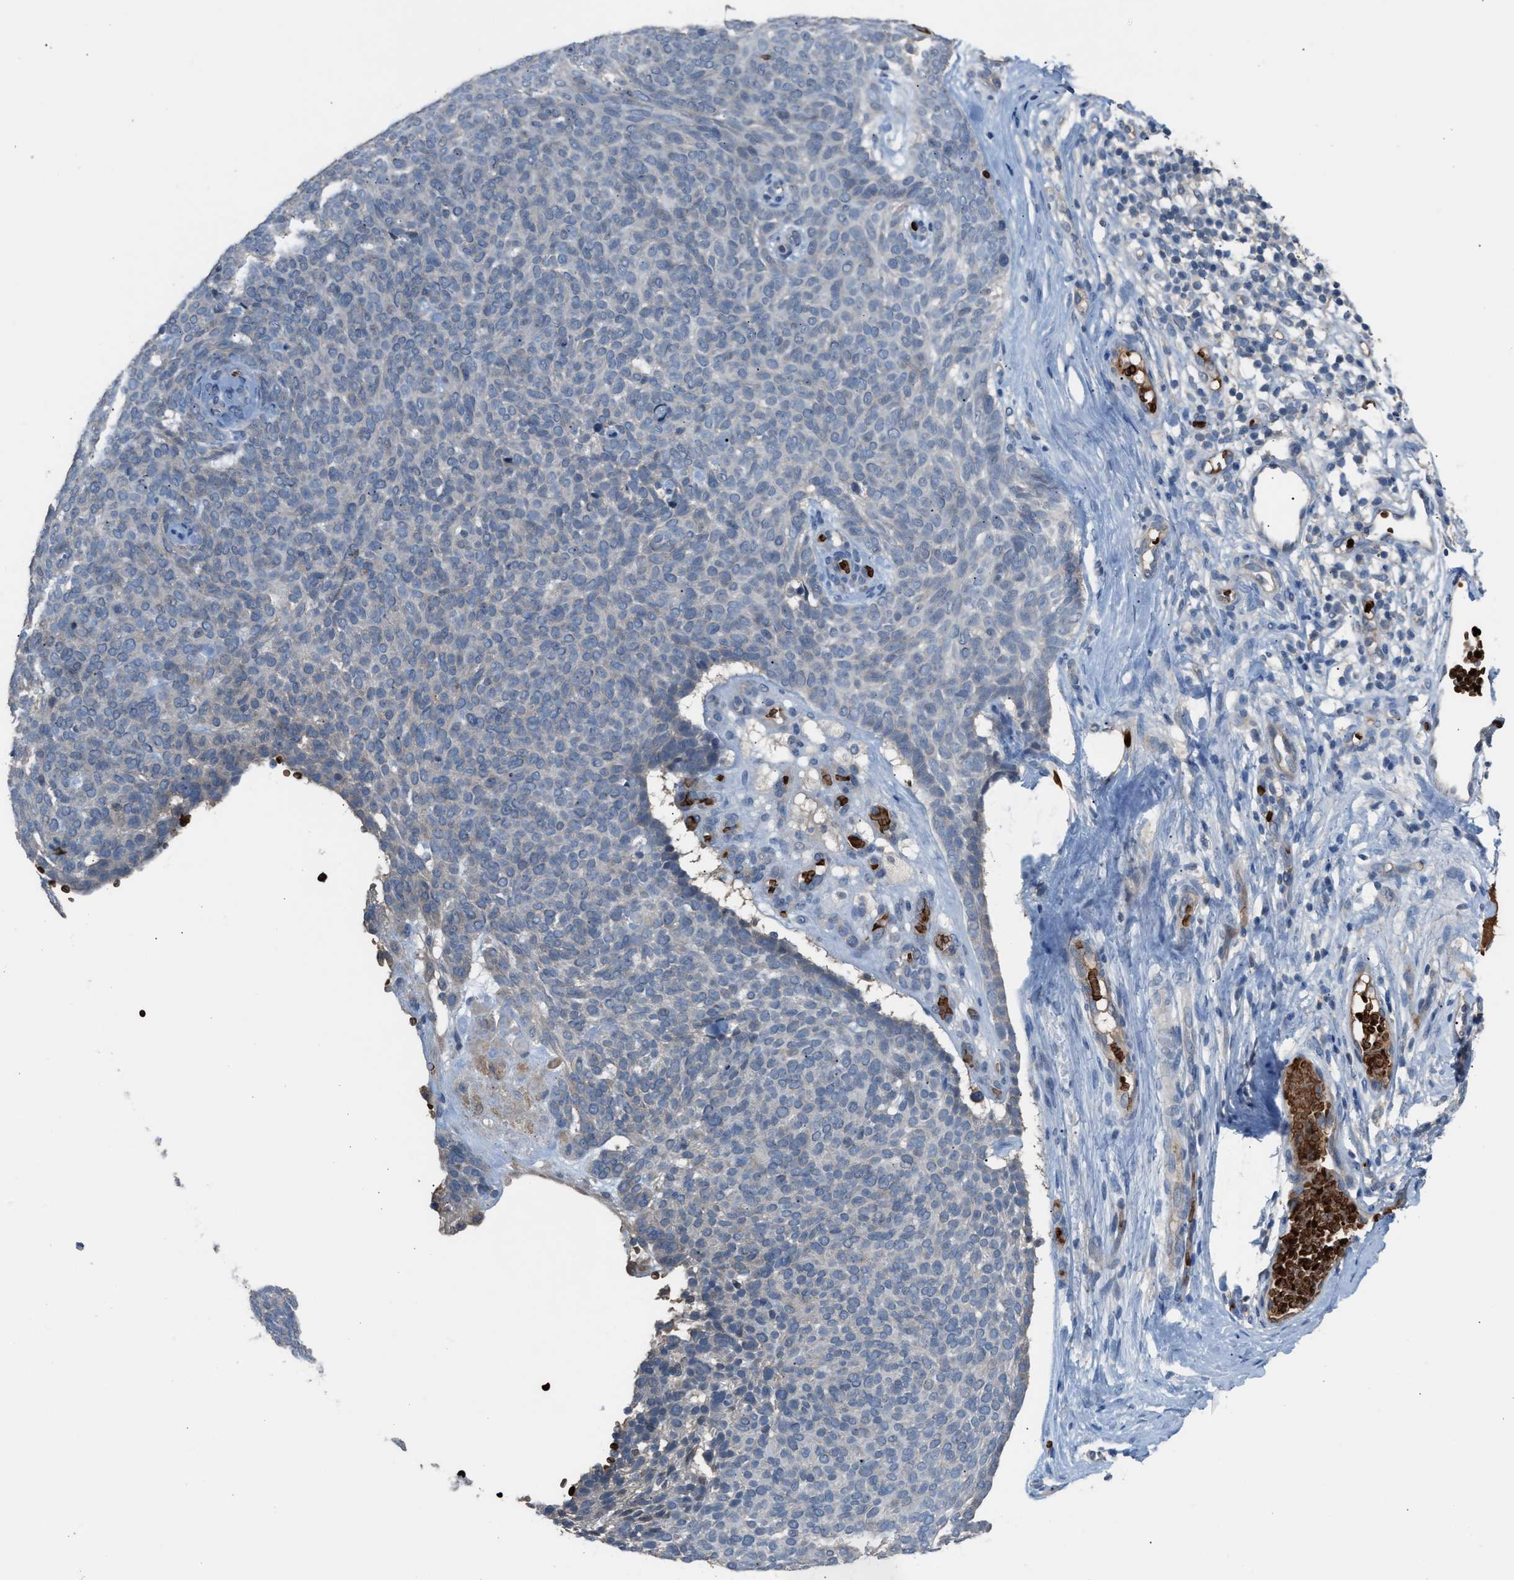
{"staining": {"intensity": "negative", "quantity": "none", "location": "none"}, "tissue": "skin cancer", "cell_type": "Tumor cells", "image_type": "cancer", "snomed": [{"axis": "morphology", "description": "Basal cell carcinoma"}, {"axis": "topography", "description": "Skin"}], "caption": "Immunohistochemistry histopathology image of human skin cancer (basal cell carcinoma) stained for a protein (brown), which shows no positivity in tumor cells.", "gene": "CFAP77", "patient": {"sex": "male", "age": 61}}